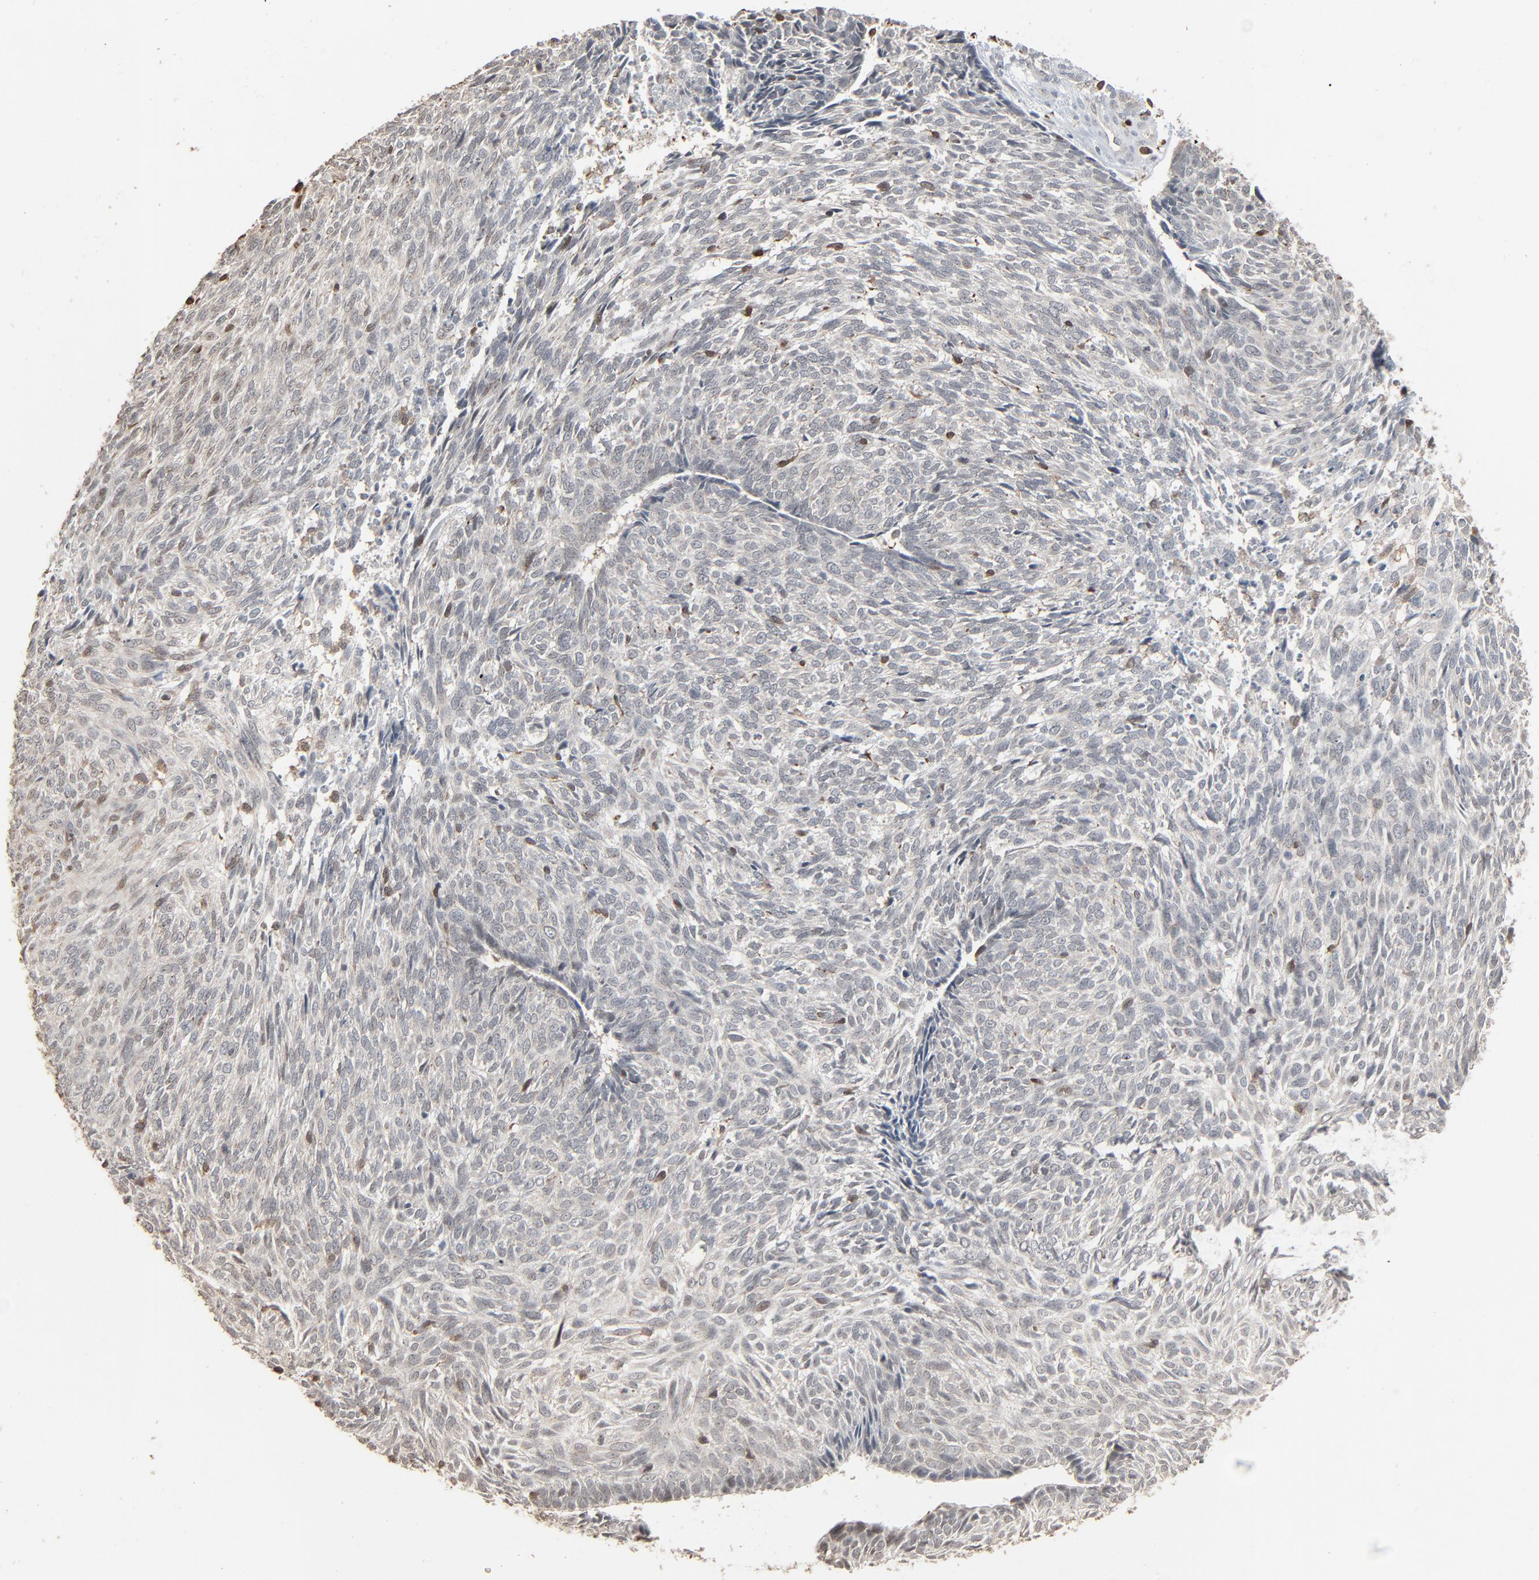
{"staining": {"intensity": "negative", "quantity": "none", "location": "none"}, "tissue": "skin cancer", "cell_type": "Tumor cells", "image_type": "cancer", "snomed": [{"axis": "morphology", "description": "Basal cell carcinoma"}, {"axis": "topography", "description": "Skin"}], "caption": "Immunohistochemistry photomicrograph of neoplastic tissue: human skin basal cell carcinoma stained with DAB reveals no significant protein positivity in tumor cells.", "gene": "DOCK8", "patient": {"sex": "male", "age": 72}}